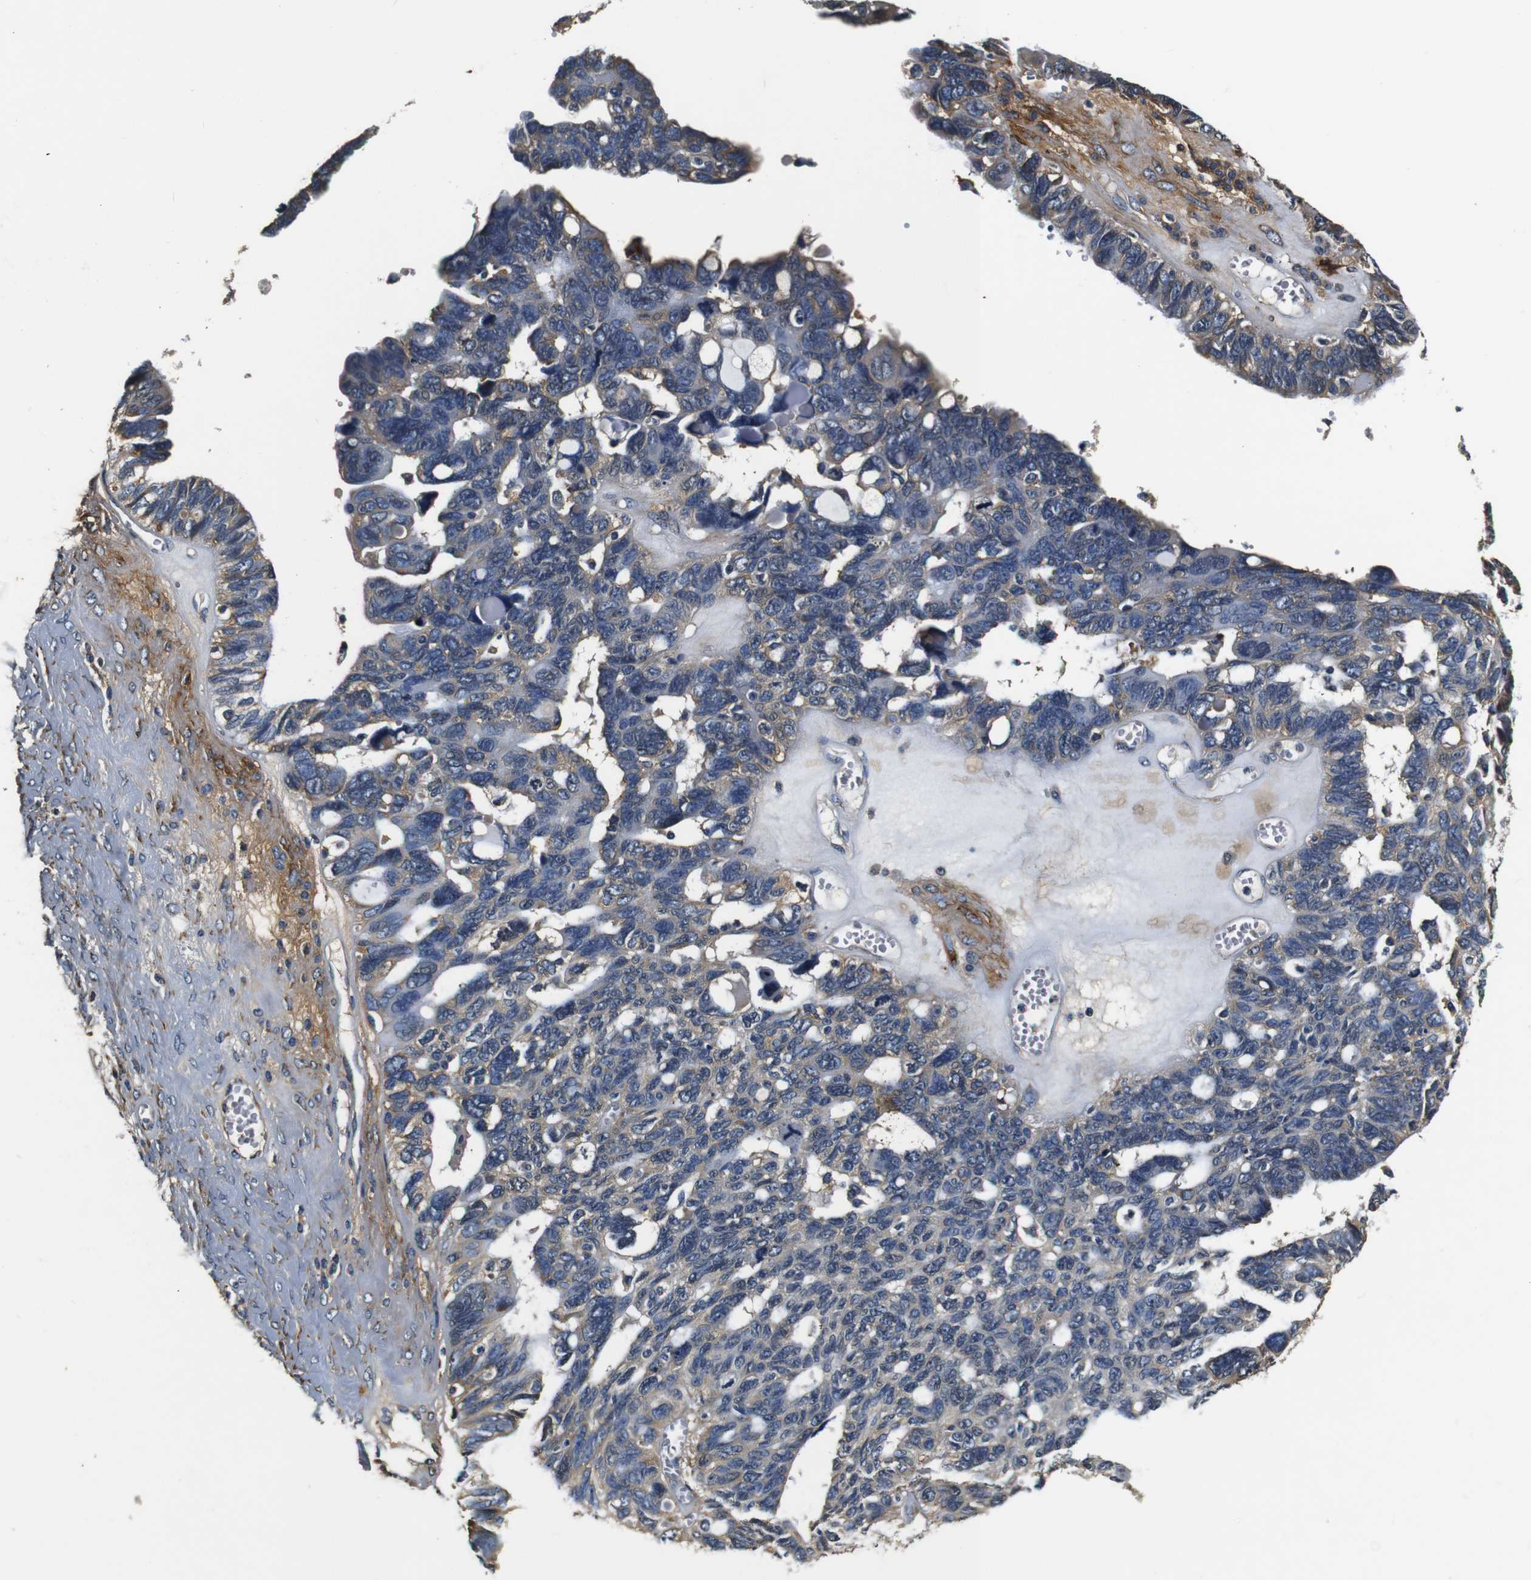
{"staining": {"intensity": "moderate", "quantity": "<25%", "location": "cytoplasmic/membranous"}, "tissue": "ovarian cancer", "cell_type": "Tumor cells", "image_type": "cancer", "snomed": [{"axis": "morphology", "description": "Cystadenocarcinoma, serous, NOS"}, {"axis": "topography", "description": "Ovary"}], "caption": "Brown immunohistochemical staining in ovarian cancer (serous cystadenocarcinoma) exhibits moderate cytoplasmic/membranous positivity in approximately <25% of tumor cells.", "gene": "COL1A1", "patient": {"sex": "female", "age": 79}}